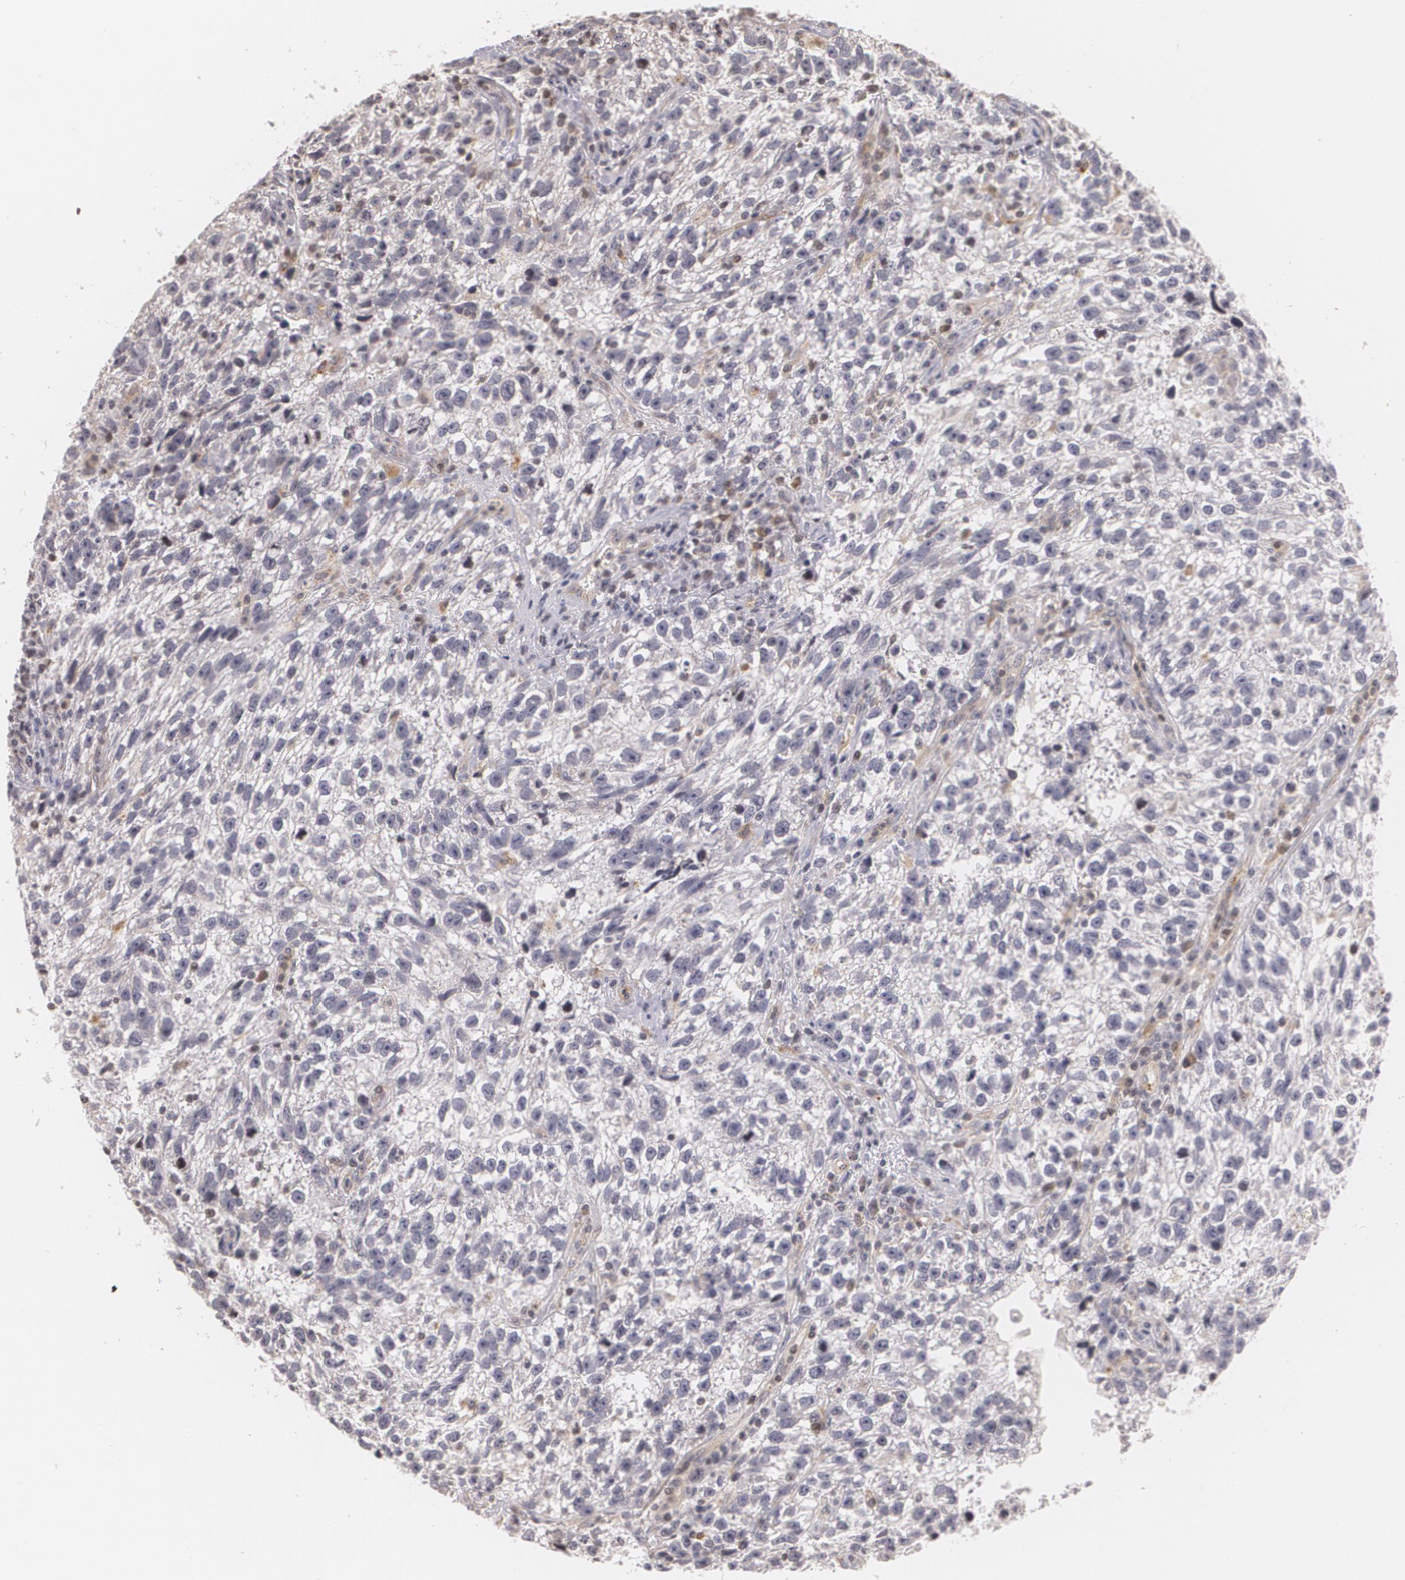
{"staining": {"intensity": "negative", "quantity": "none", "location": "none"}, "tissue": "testis cancer", "cell_type": "Tumor cells", "image_type": "cancer", "snomed": [{"axis": "morphology", "description": "Seminoma, NOS"}, {"axis": "topography", "description": "Testis"}], "caption": "DAB immunohistochemical staining of testis seminoma shows no significant positivity in tumor cells.", "gene": "VAV3", "patient": {"sex": "male", "age": 38}}